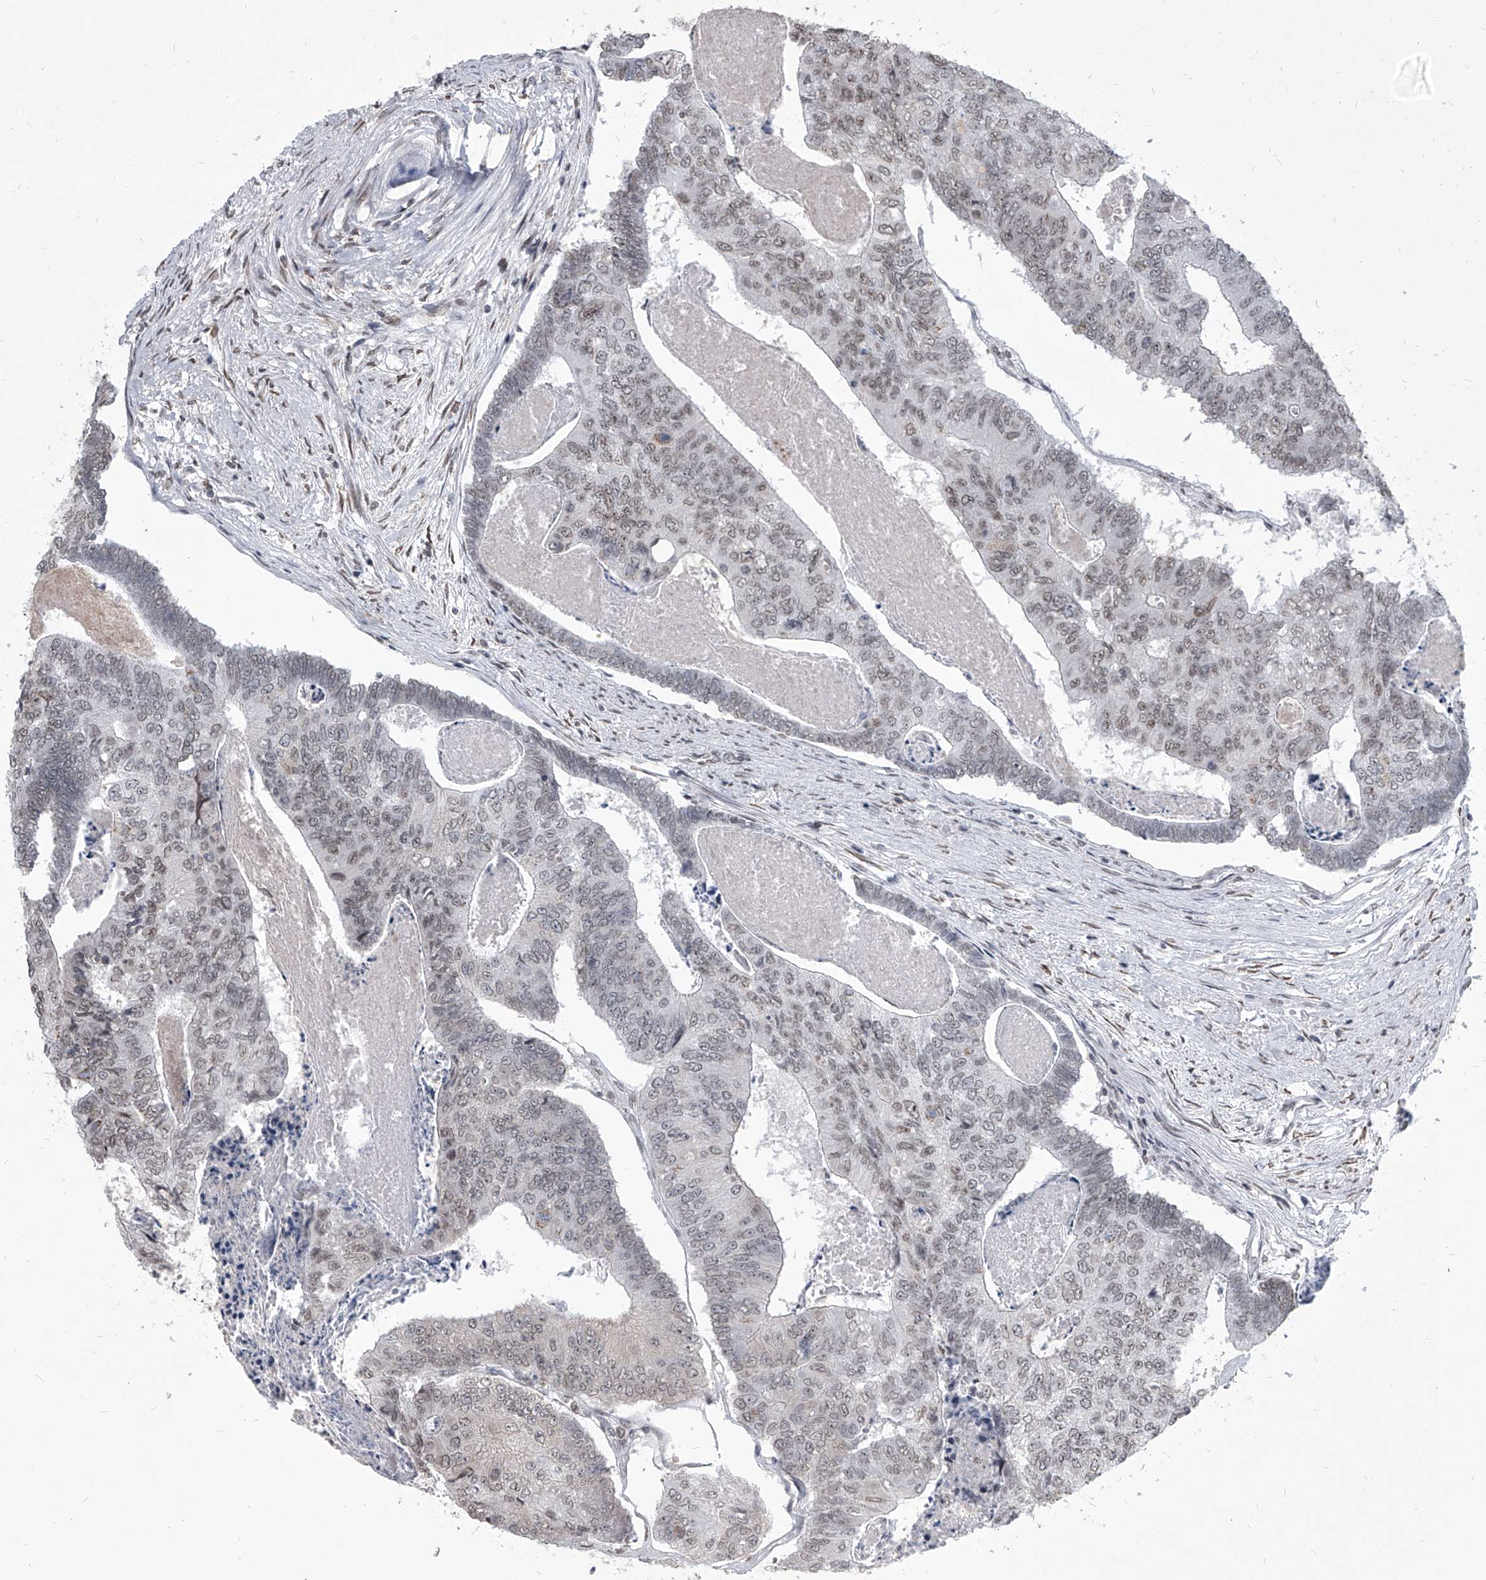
{"staining": {"intensity": "weak", "quantity": "25%-75%", "location": "nuclear"}, "tissue": "colorectal cancer", "cell_type": "Tumor cells", "image_type": "cancer", "snomed": [{"axis": "morphology", "description": "Adenocarcinoma, NOS"}, {"axis": "topography", "description": "Colon"}], "caption": "Human adenocarcinoma (colorectal) stained for a protein (brown) exhibits weak nuclear positive staining in approximately 25%-75% of tumor cells.", "gene": "PPIL4", "patient": {"sex": "female", "age": 67}}